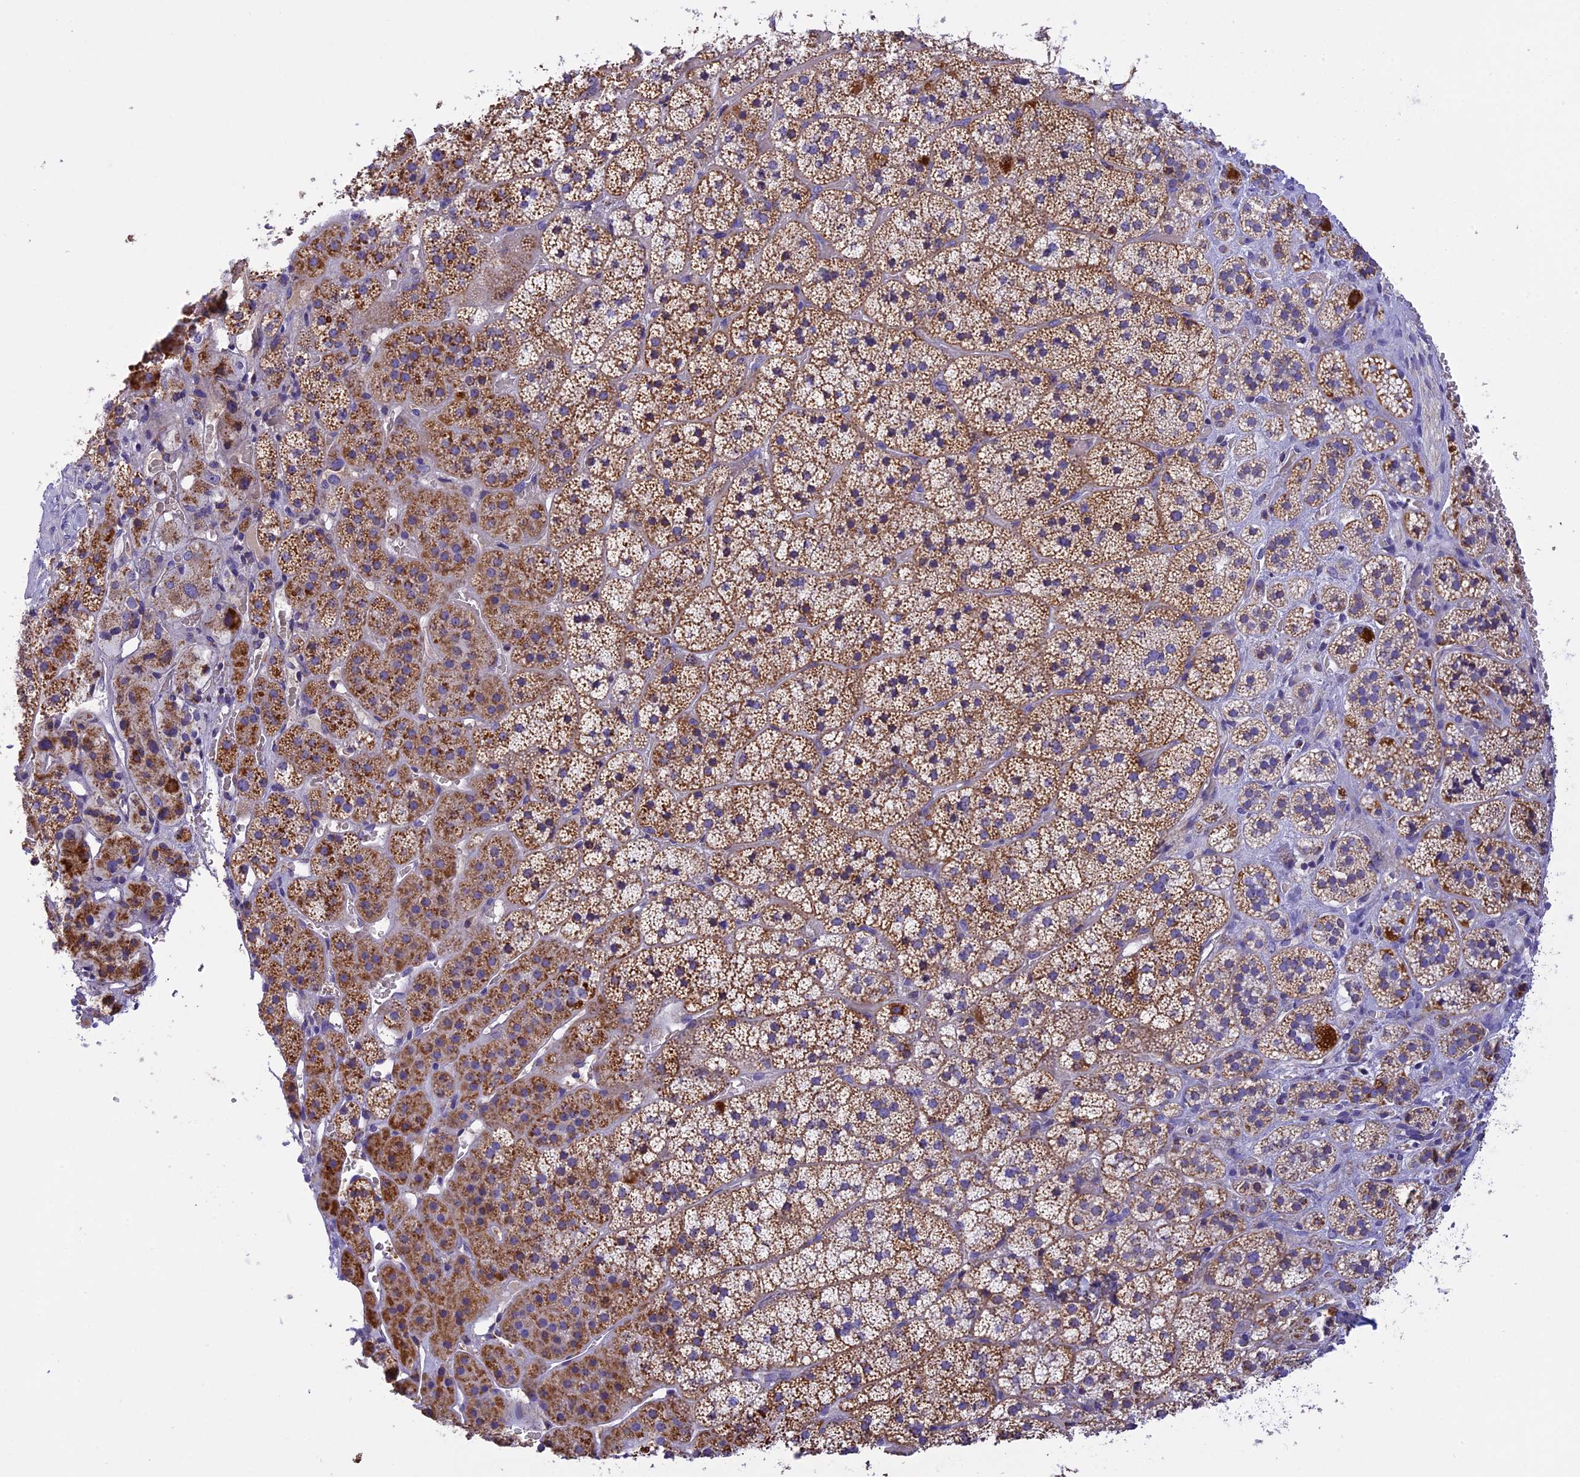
{"staining": {"intensity": "moderate", "quantity": ">75%", "location": "cytoplasmic/membranous"}, "tissue": "adrenal gland", "cell_type": "Glandular cells", "image_type": "normal", "snomed": [{"axis": "morphology", "description": "Normal tissue, NOS"}, {"axis": "topography", "description": "Adrenal gland"}], "caption": "The photomicrograph exhibits staining of unremarkable adrenal gland, revealing moderate cytoplasmic/membranous protein positivity (brown color) within glandular cells. Immunohistochemistry stains the protein in brown and the nuclei are stained blue.", "gene": "KCNG1", "patient": {"sex": "female", "age": 44}}